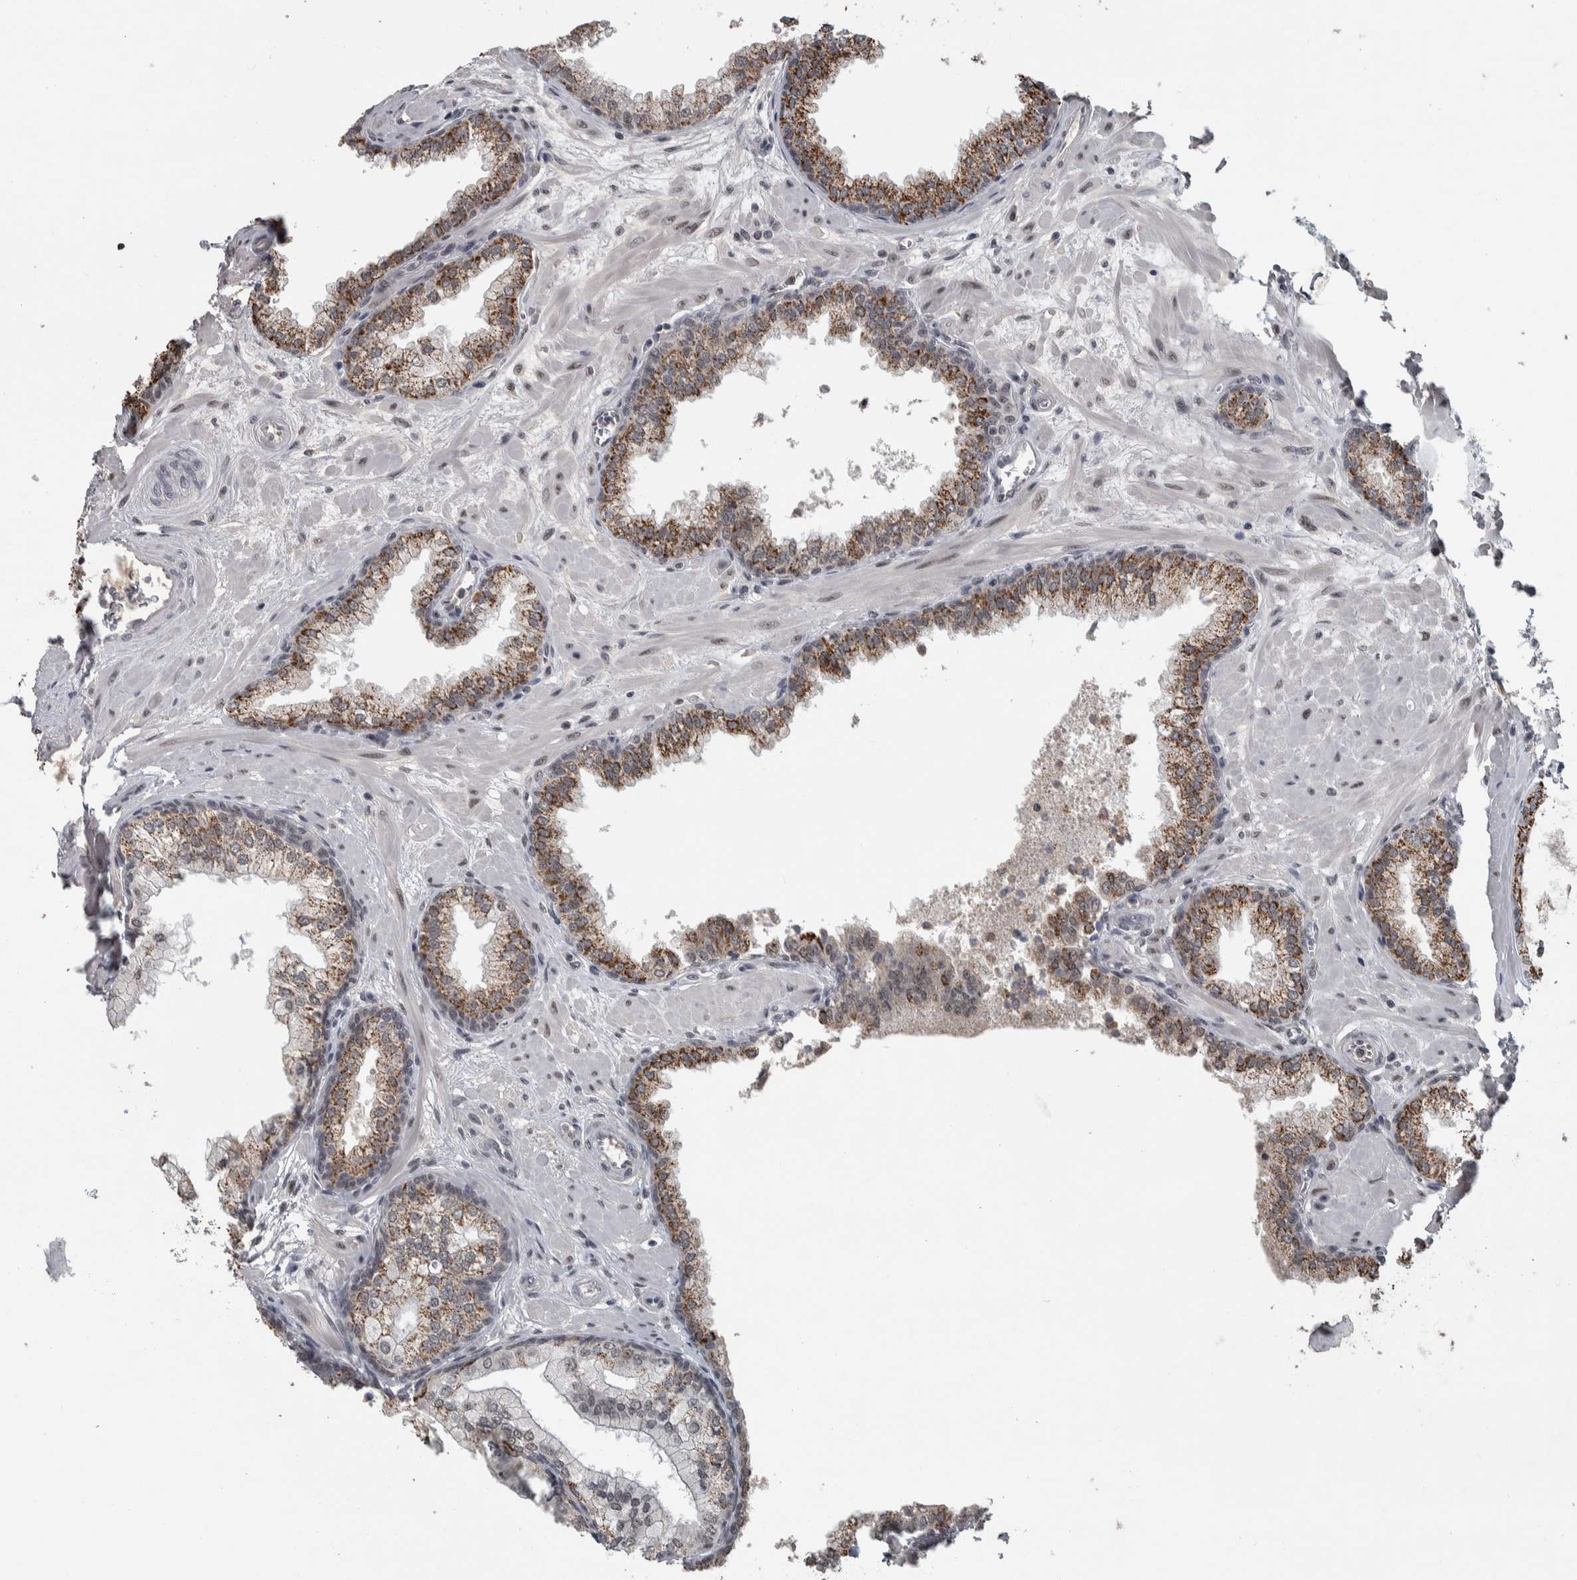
{"staining": {"intensity": "moderate", "quantity": ">75%", "location": "cytoplasmic/membranous,nuclear"}, "tissue": "prostate", "cell_type": "Glandular cells", "image_type": "normal", "snomed": [{"axis": "morphology", "description": "Normal tissue, NOS"}, {"axis": "morphology", "description": "Urothelial carcinoma, Low grade"}, {"axis": "topography", "description": "Urinary bladder"}, {"axis": "topography", "description": "Prostate"}], "caption": "Prostate stained with IHC reveals moderate cytoplasmic/membranous,nuclear positivity in approximately >75% of glandular cells. The protein of interest is stained brown, and the nuclei are stained in blue (DAB IHC with brightfield microscopy, high magnification).", "gene": "DDX42", "patient": {"sex": "male", "age": 60}}